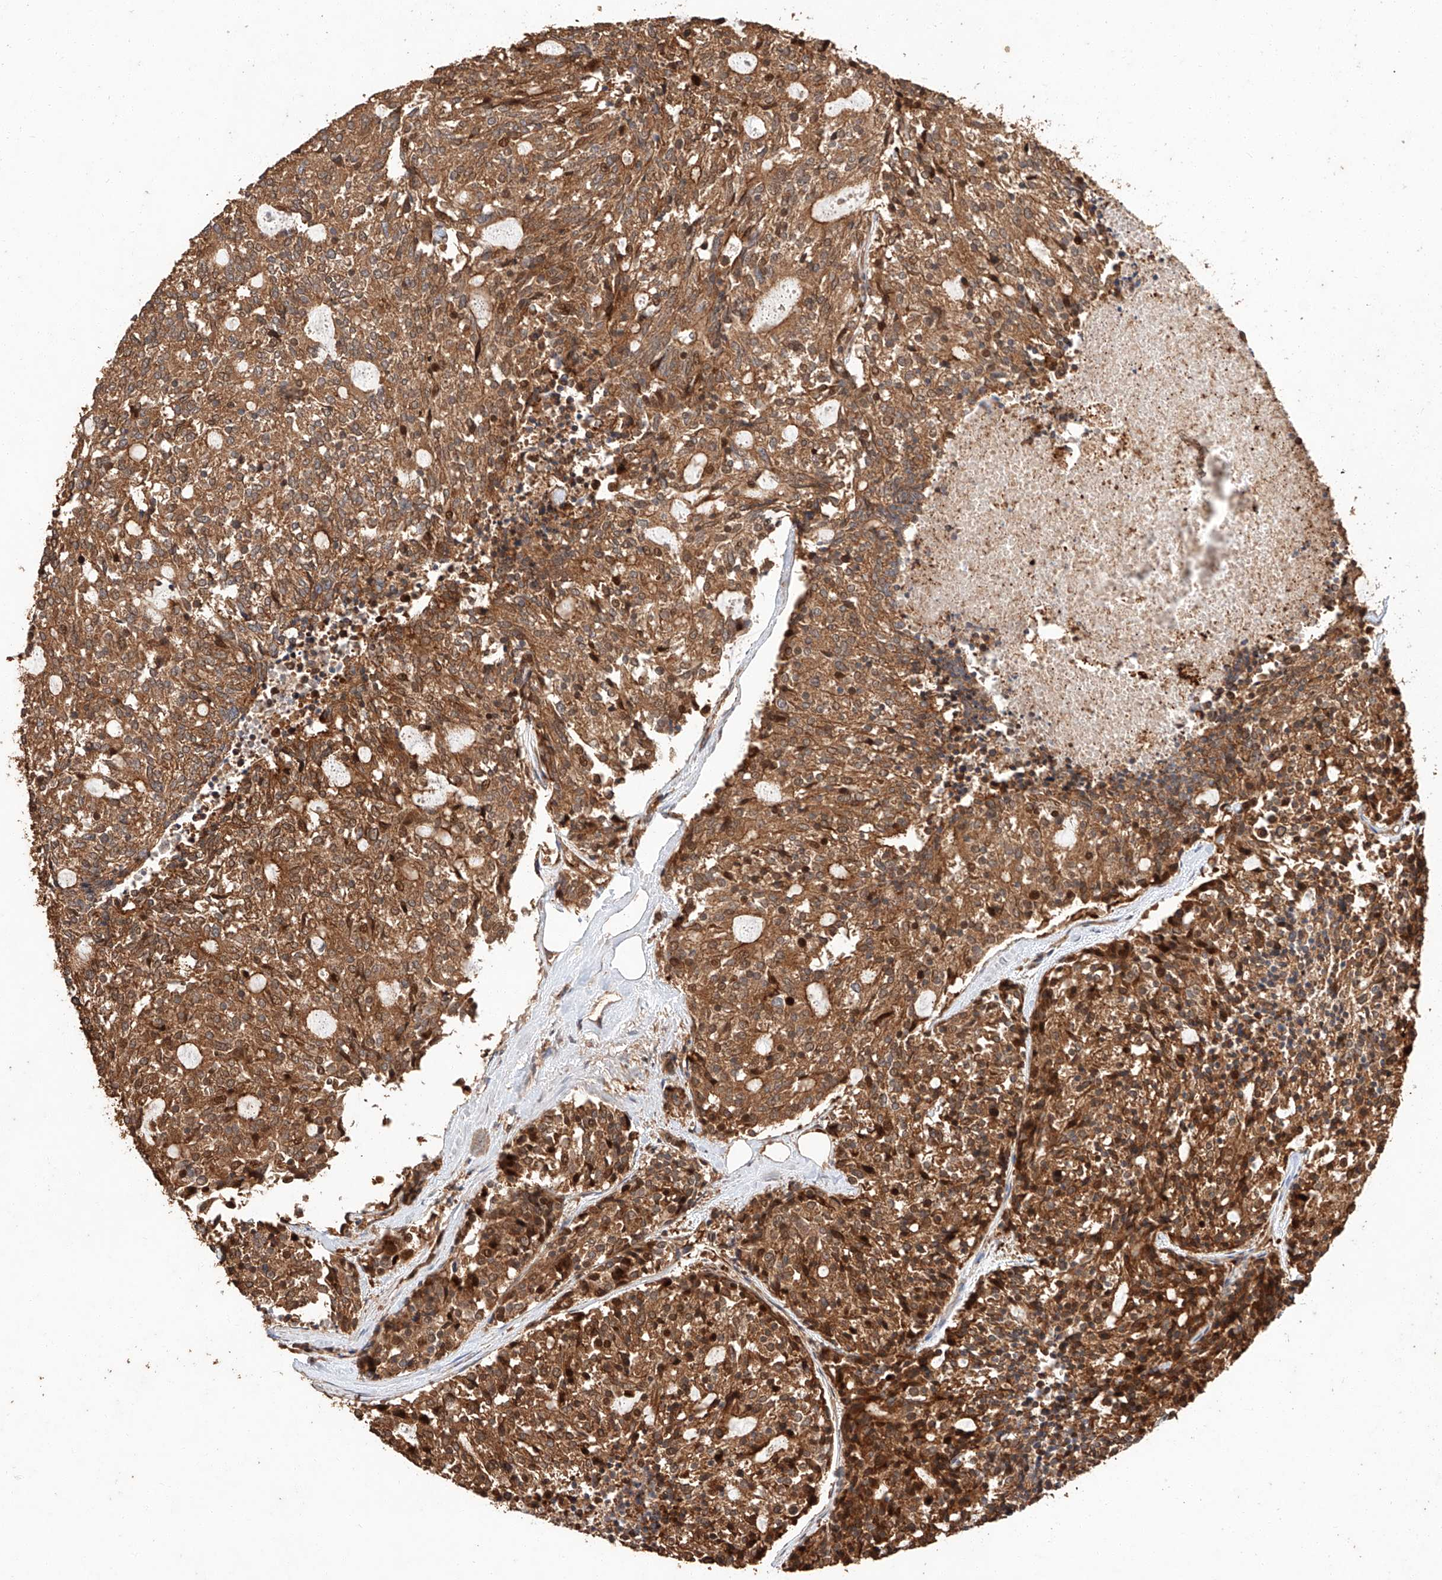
{"staining": {"intensity": "moderate", "quantity": ">75%", "location": "cytoplasmic/membranous"}, "tissue": "carcinoid", "cell_type": "Tumor cells", "image_type": "cancer", "snomed": [{"axis": "morphology", "description": "Carcinoid, malignant, NOS"}, {"axis": "topography", "description": "Pancreas"}], "caption": "The image demonstrates staining of carcinoid, revealing moderate cytoplasmic/membranous protein positivity (brown color) within tumor cells.", "gene": "GHDC", "patient": {"sex": "female", "age": 54}}